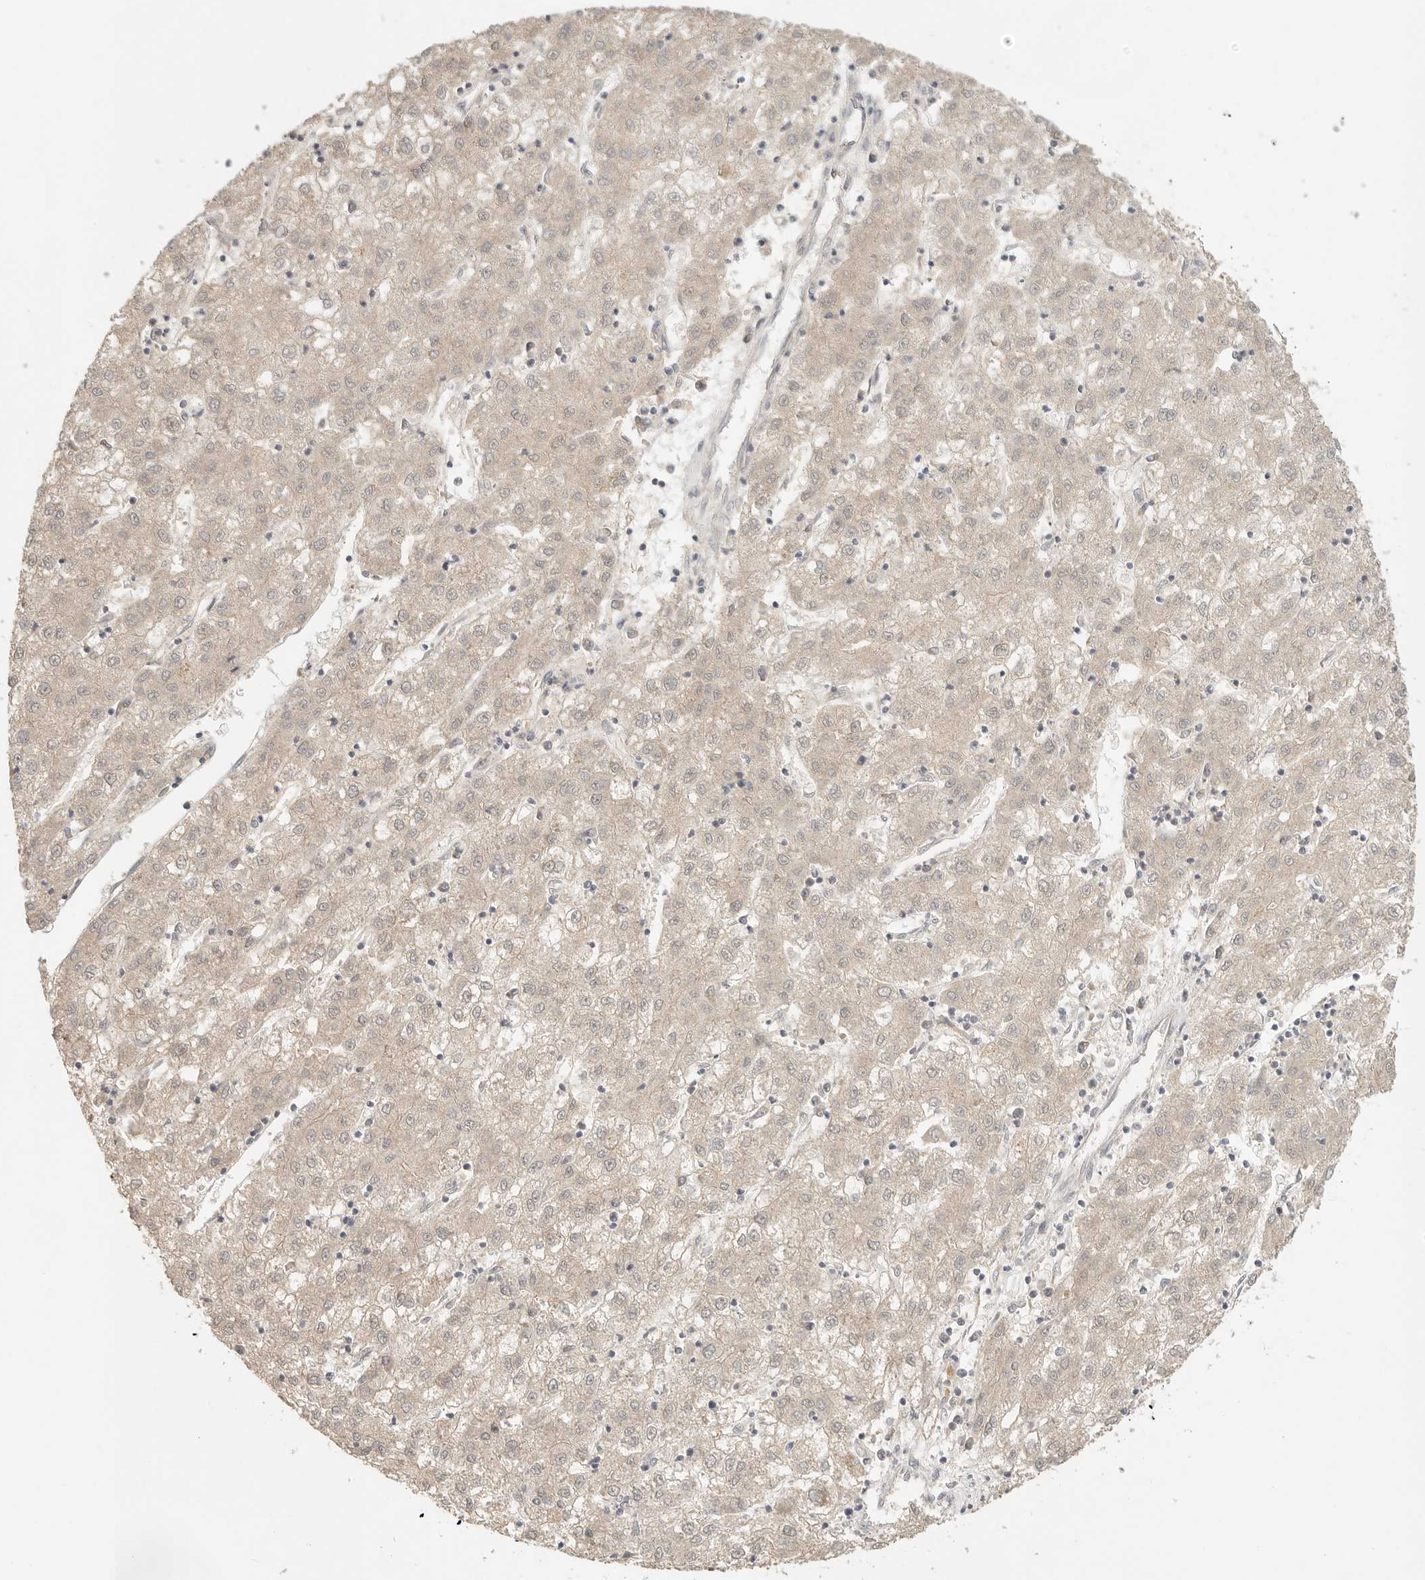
{"staining": {"intensity": "weak", "quantity": ">75%", "location": "cytoplasmic/membranous"}, "tissue": "liver cancer", "cell_type": "Tumor cells", "image_type": "cancer", "snomed": [{"axis": "morphology", "description": "Carcinoma, Hepatocellular, NOS"}, {"axis": "topography", "description": "Liver"}], "caption": "Protein expression by immunohistochemistry reveals weak cytoplasmic/membranous positivity in about >75% of tumor cells in liver cancer.", "gene": "HDAC6", "patient": {"sex": "male", "age": 72}}